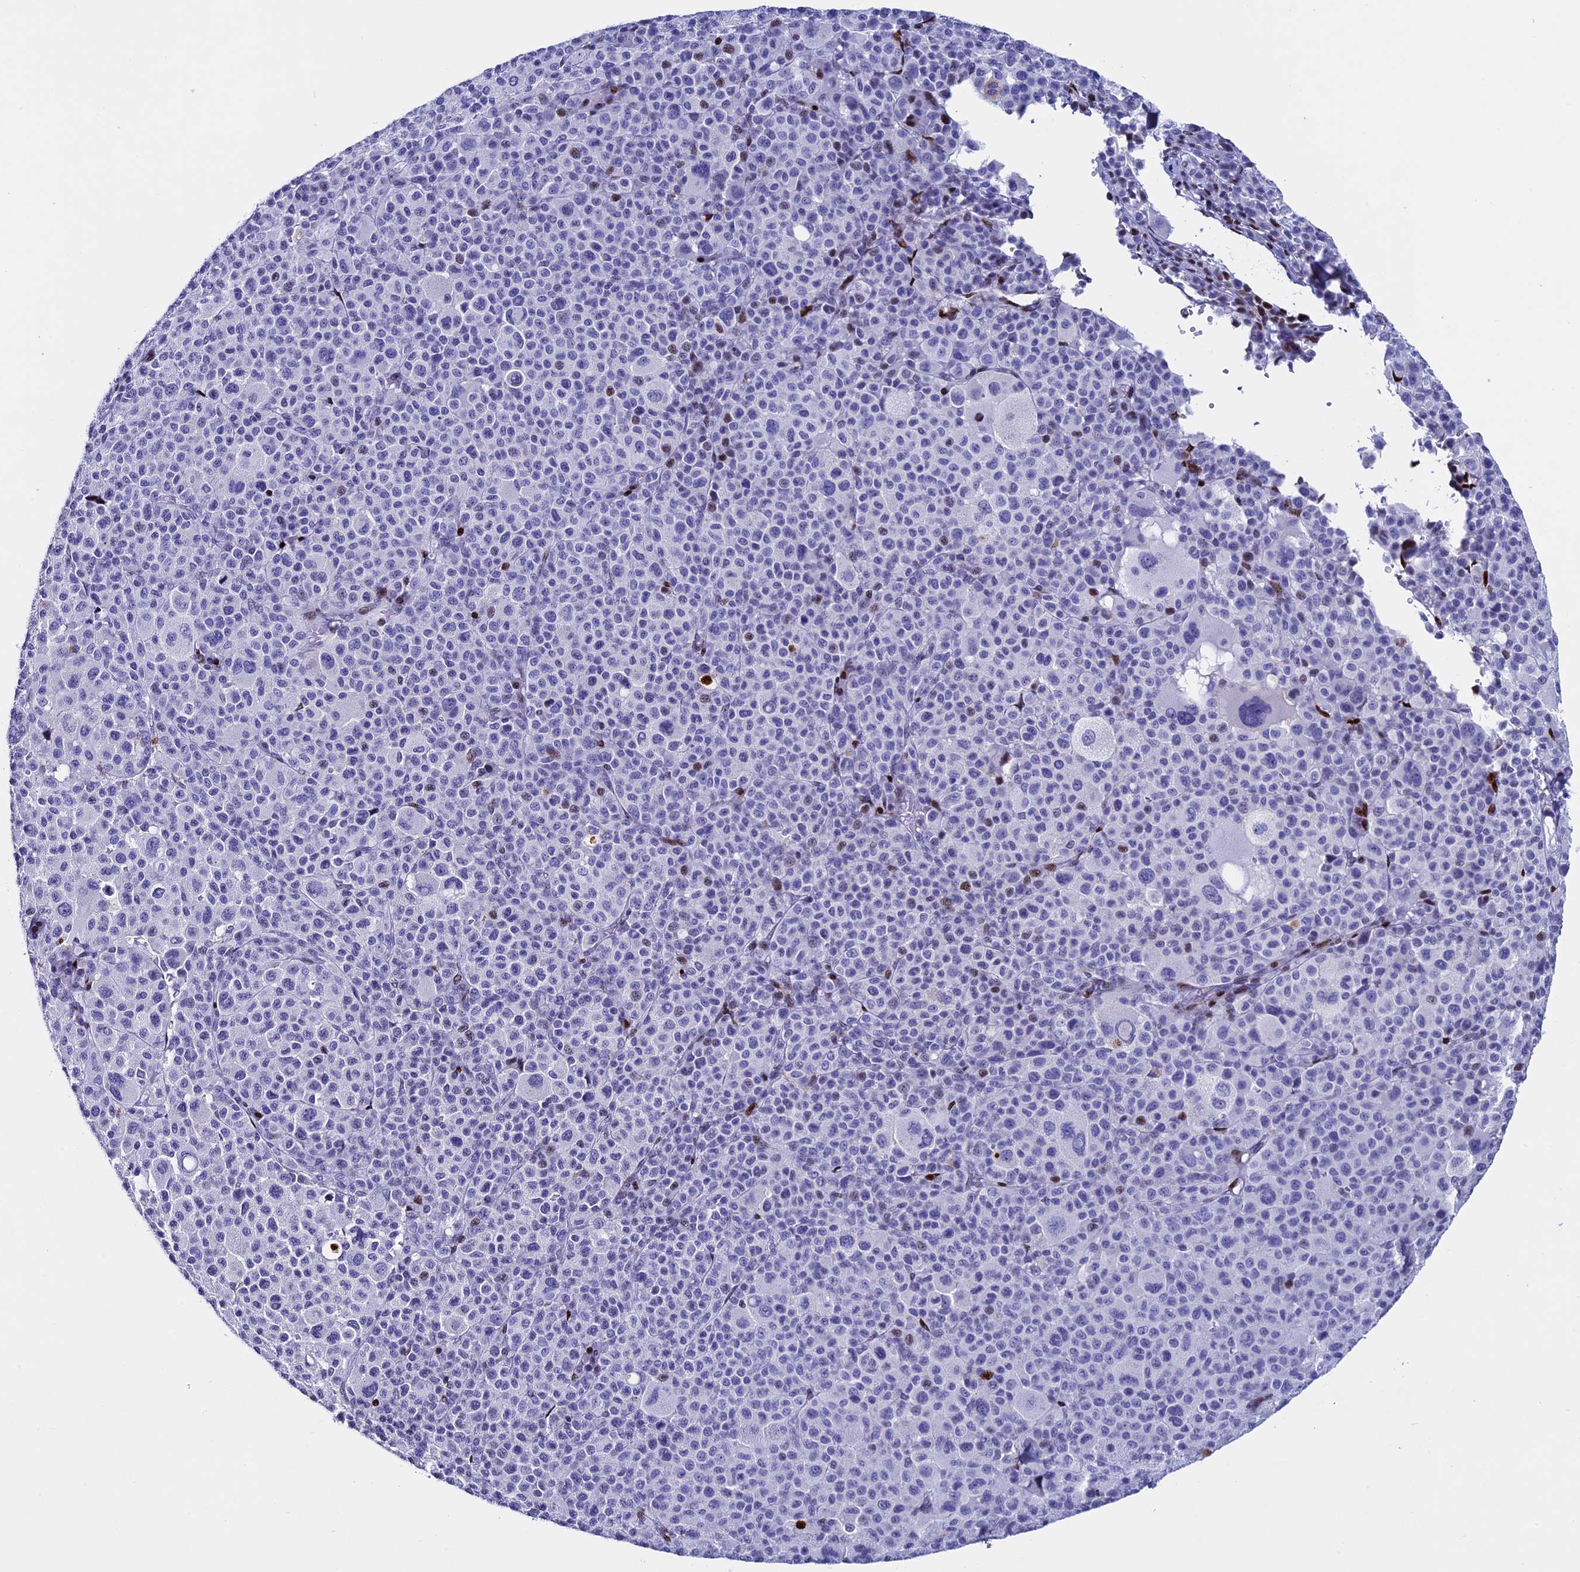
{"staining": {"intensity": "negative", "quantity": "none", "location": "none"}, "tissue": "melanoma", "cell_type": "Tumor cells", "image_type": "cancer", "snomed": [{"axis": "morphology", "description": "Malignant melanoma, Metastatic site"}, {"axis": "topography", "description": "Skin"}], "caption": "IHC histopathology image of human melanoma stained for a protein (brown), which reveals no expression in tumor cells.", "gene": "BTBD3", "patient": {"sex": "female", "age": 74}}